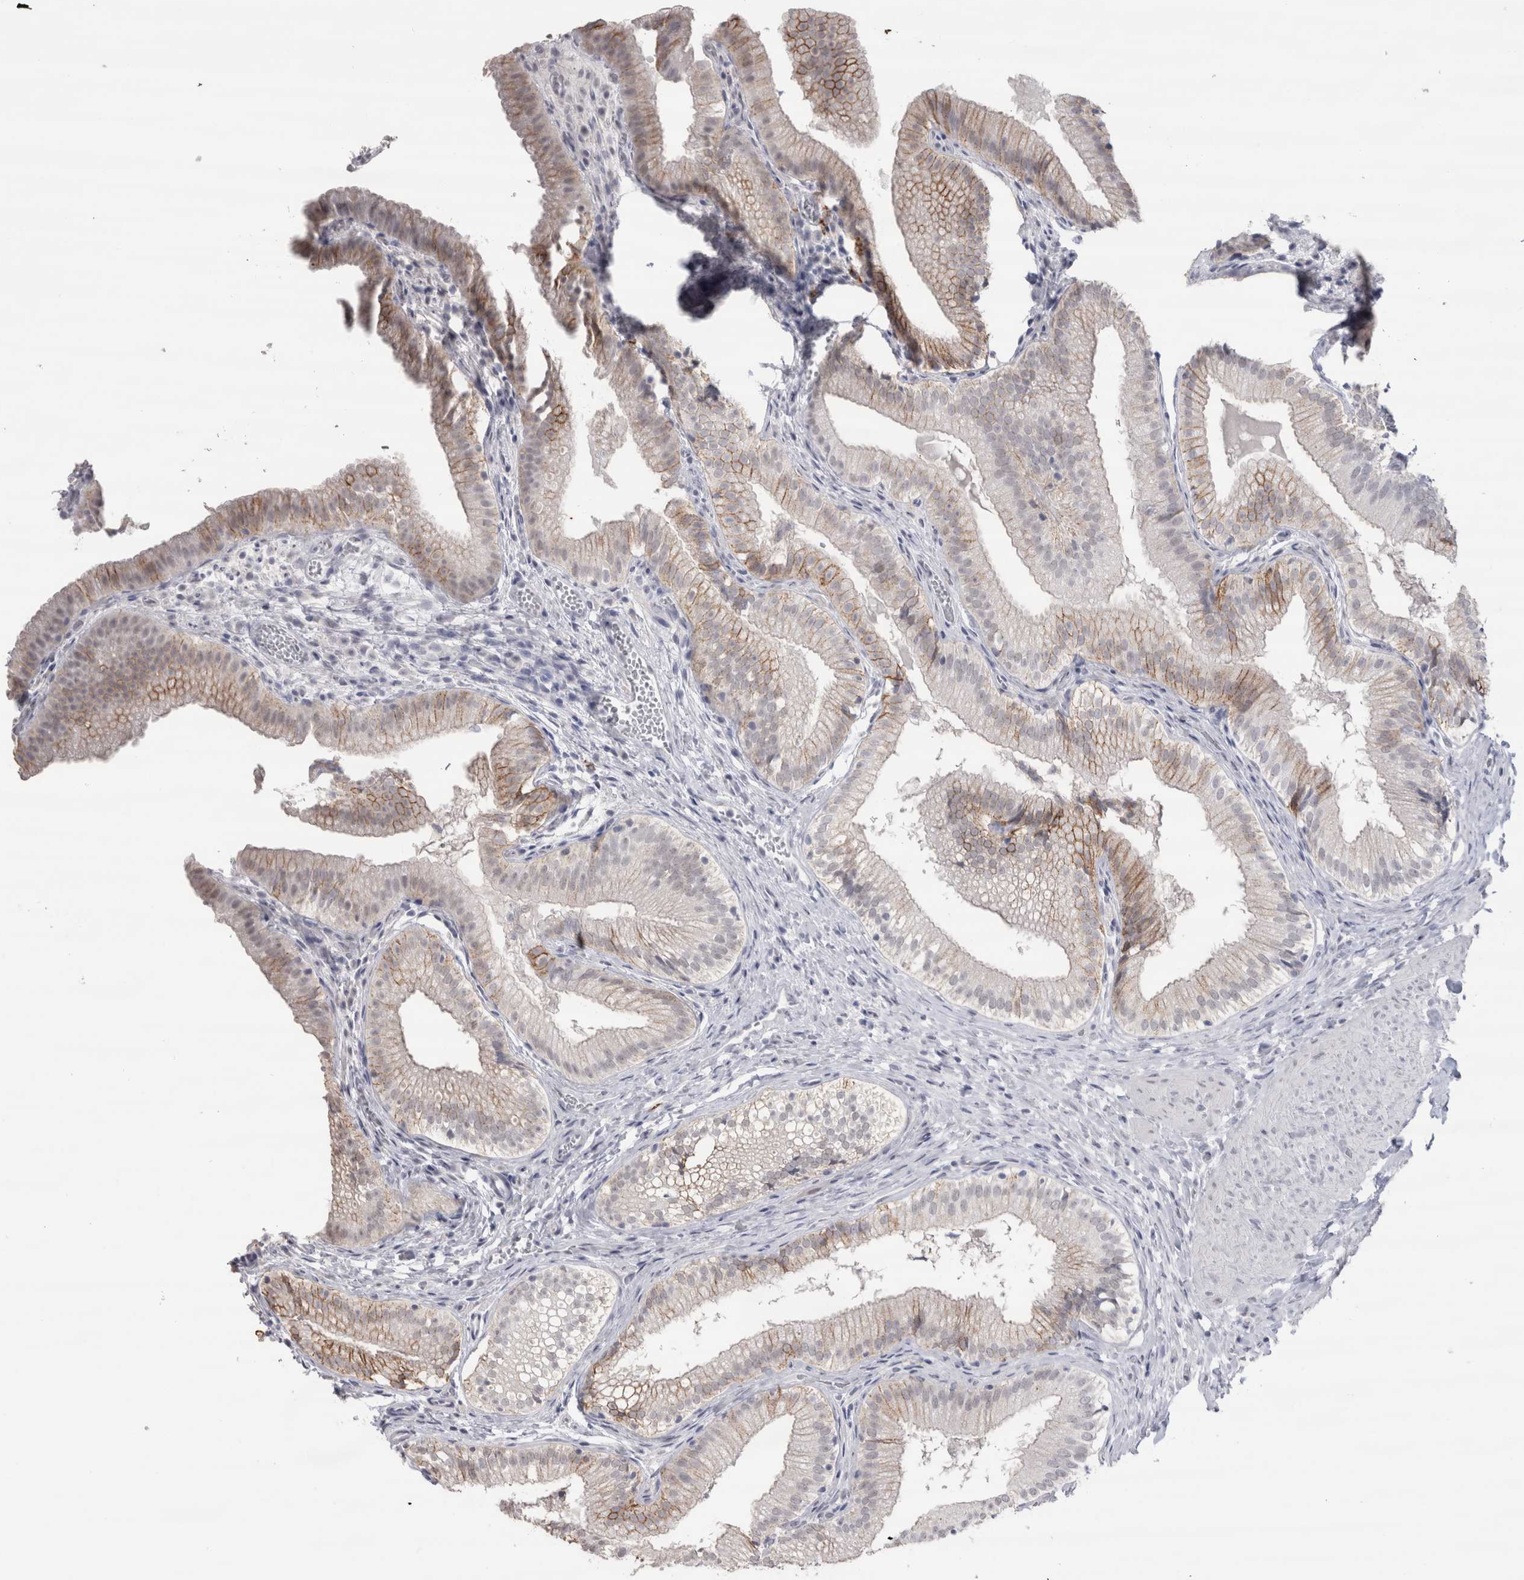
{"staining": {"intensity": "strong", "quantity": "<25%", "location": "cytoplasmic/membranous"}, "tissue": "gallbladder", "cell_type": "Glandular cells", "image_type": "normal", "snomed": [{"axis": "morphology", "description": "Normal tissue, NOS"}, {"axis": "topography", "description": "Gallbladder"}], "caption": "Immunohistochemistry staining of normal gallbladder, which reveals medium levels of strong cytoplasmic/membranous positivity in approximately <25% of glandular cells indicating strong cytoplasmic/membranous protein positivity. The staining was performed using DAB (3,3'-diaminobenzidine) (brown) for protein detection and nuclei were counterstained in hematoxylin (blue).", "gene": "CDH17", "patient": {"sex": "female", "age": 30}}